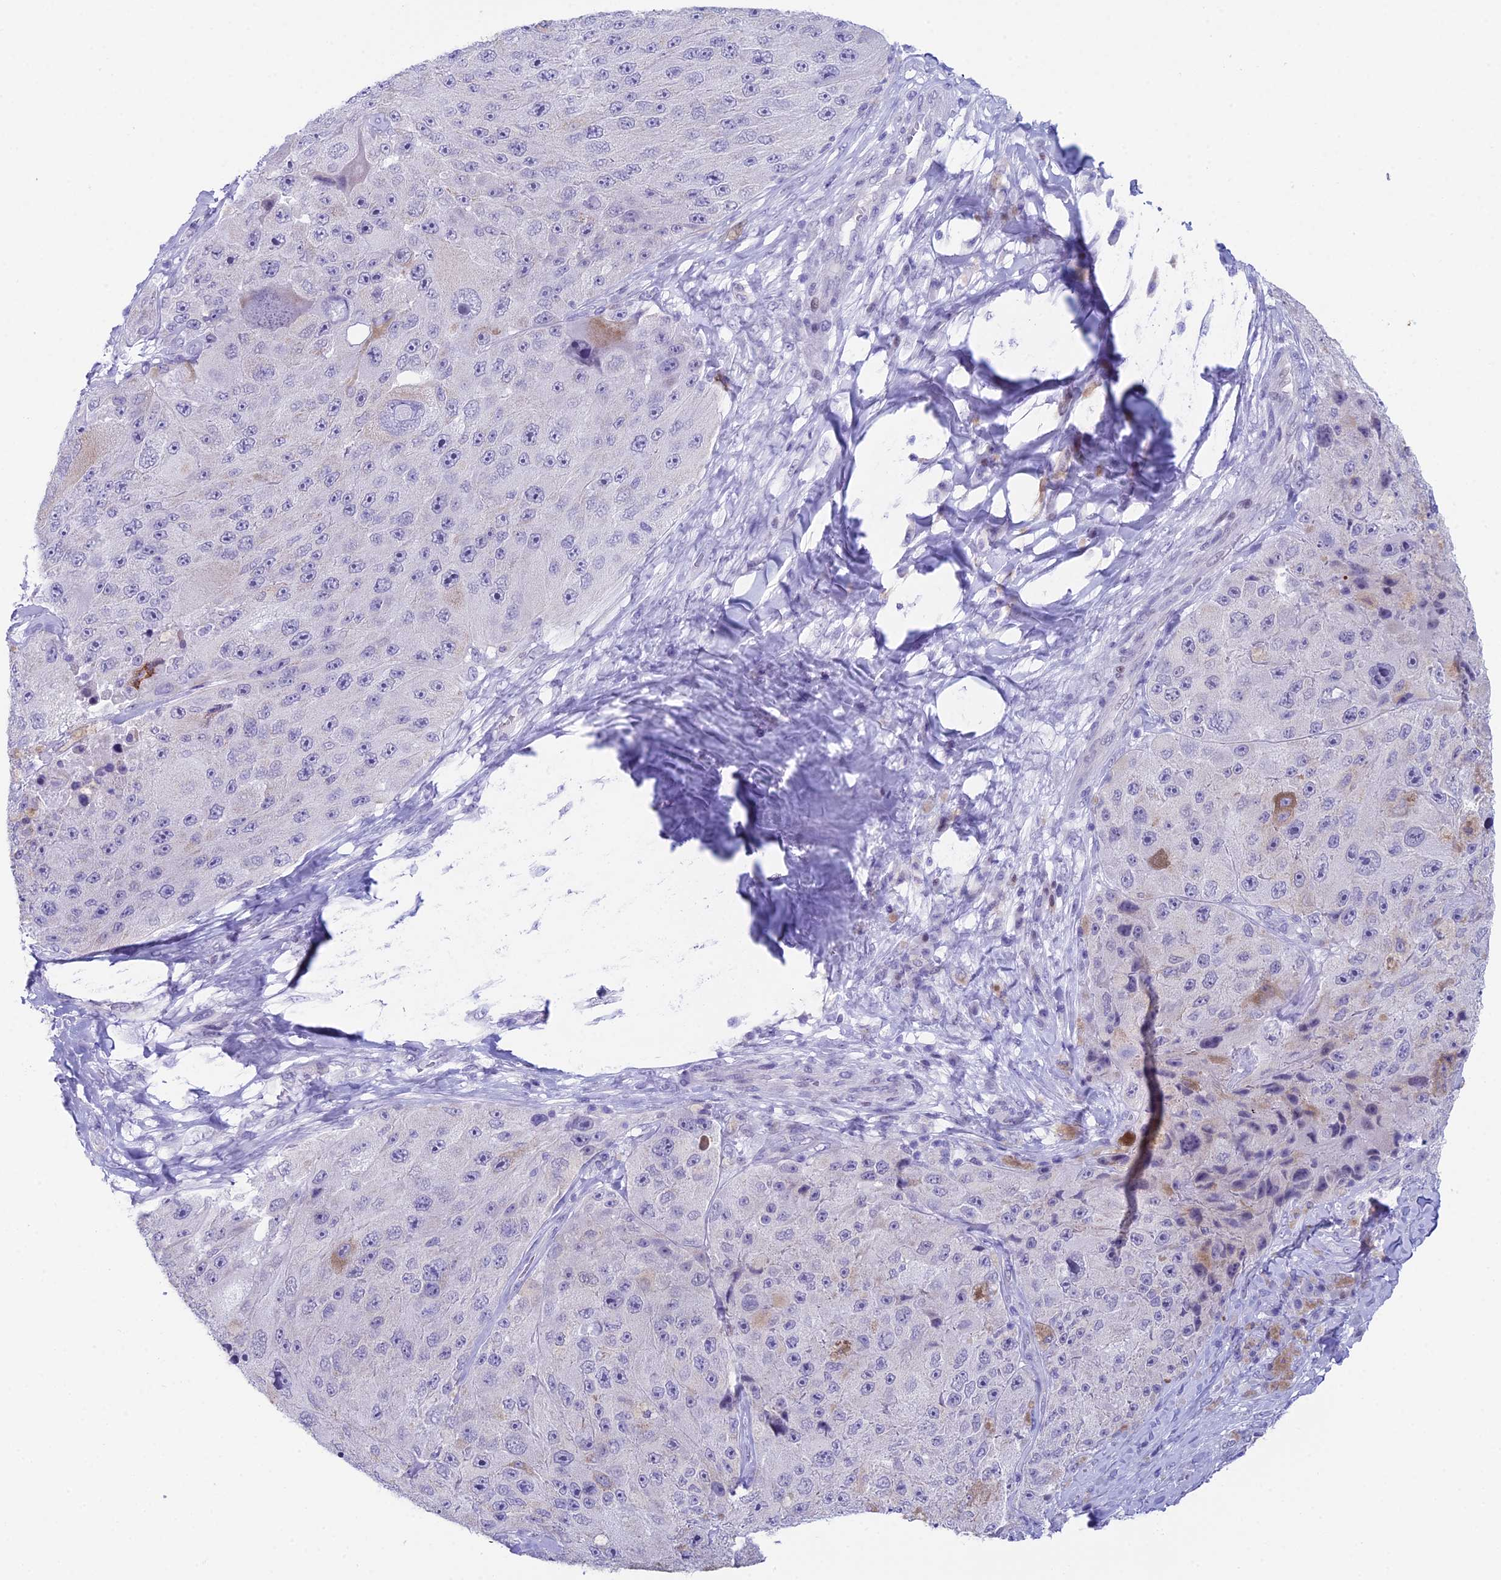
{"staining": {"intensity": "negative", "quantity": "none", "location": "none"}, "tissue": "melanoma", "cell_type": "Tumor cells", "image_type": "cancer", "snomed": [{"axis": "morphology", "description": "Malignant melanoma, Metastatic site"}, {"axis": "topography", "description": "Lymph node"}], "caption": "Tumor cells show no significant protein positivity in melanoma.", "gene": "CC2D2A", "patient": {"sex": "male", "age": 62}}